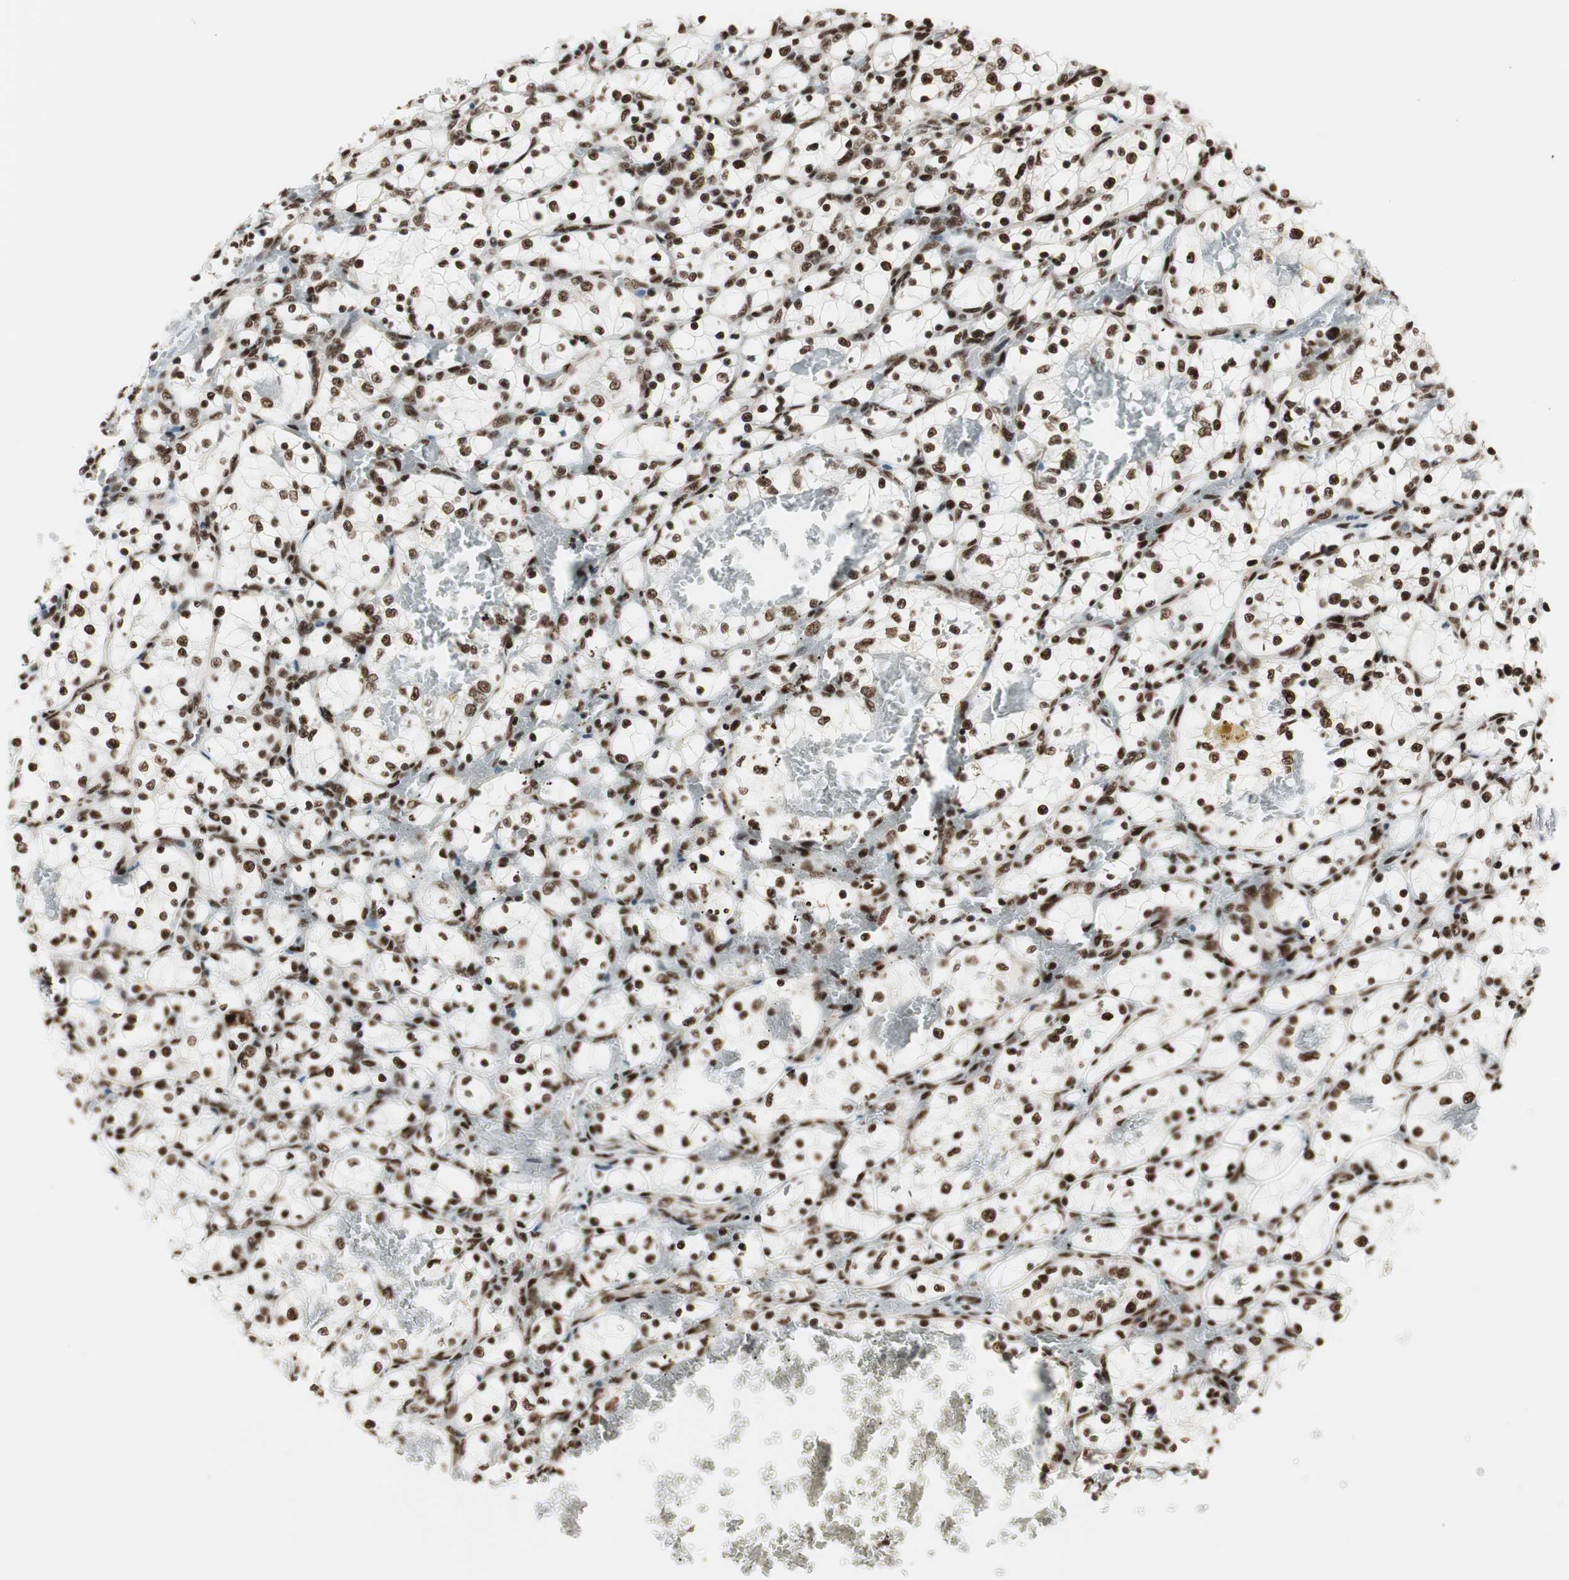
{"staining": {"intensity": "strong", "quantity": ">75%", "location": "nuclear"}, "tissue": "renal cancer", "cell_type": "Tumor cells", "image_type": "cancer", "snomed": [{"axis": "morphology", "description": "Adenocarcinoma, NOS"}, {"axis": "topography", "description": "Kidney"}], "caption": "Protein staining of adenocarcinoma (renal) tissue displays strong nuclear expression in approximately >75% of tumor cells. Nuclei are stained in blue.", "gene": "HEXIM1", "patient": {"sex": "female", "age": 69}}